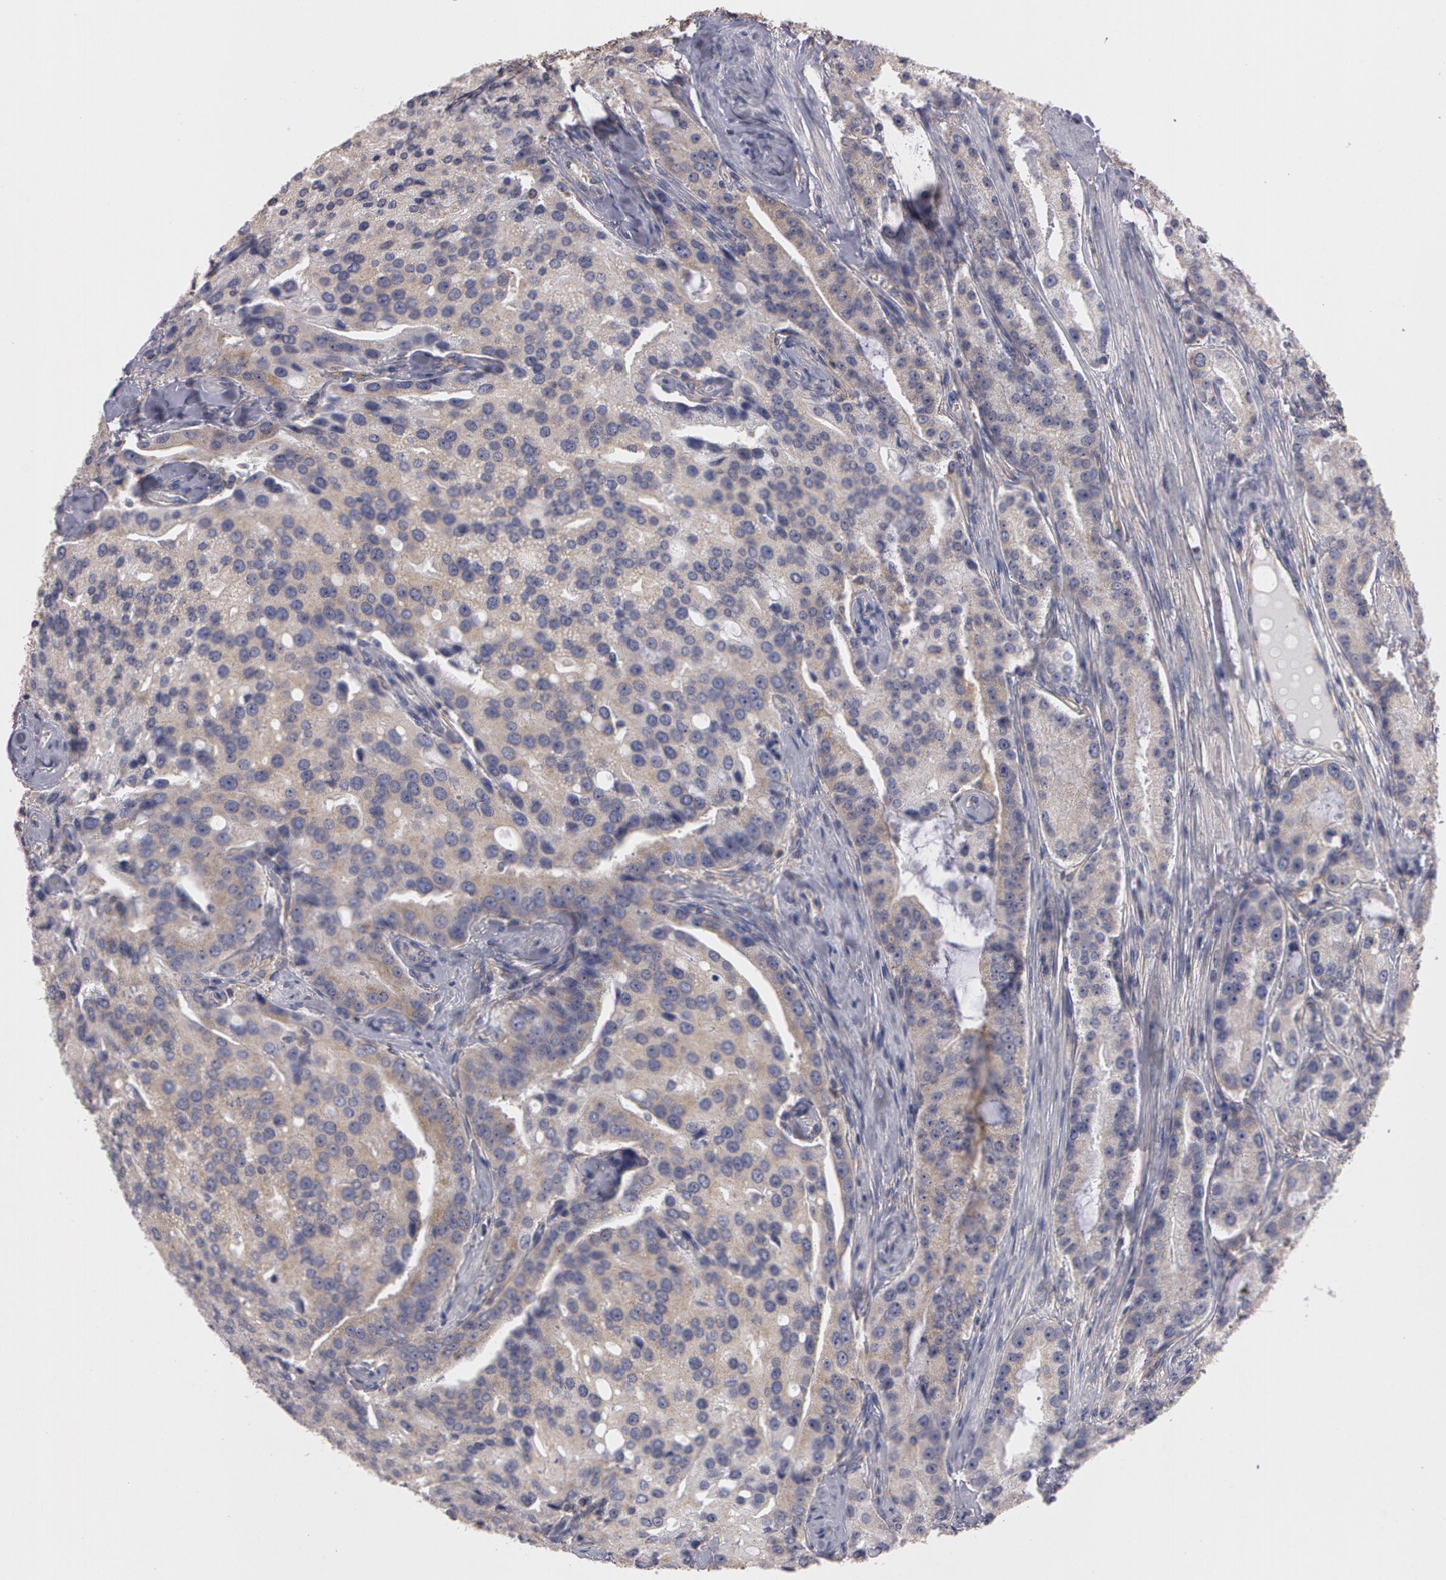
{"staining": {"intensity": "weak", "quantity": ">75%", "location": "cytoplasmic/membranous"}, "tissue": "prostate cancer", "cell_type": "Tumor cells", "image_type": "cancer", "snomed": [{"axis": "morphology", "description": "Adenocarcinoma, Medium grade"}, {"axis": "topography", "description": "Prostate"}], "caption": "A brown stain highlights weak cytoplasmic/membranous expression of a protein in medium-grade adenocarcinoma (prostate) tumor cells. The staining was performed using DAB (3,3'-diaminobenzidine), with brown indicating positive protein expression. Nuclei are stained blue with hematoxylin.", "gene": "NEK9", "patient": {"sex": "male", "age": 72}}